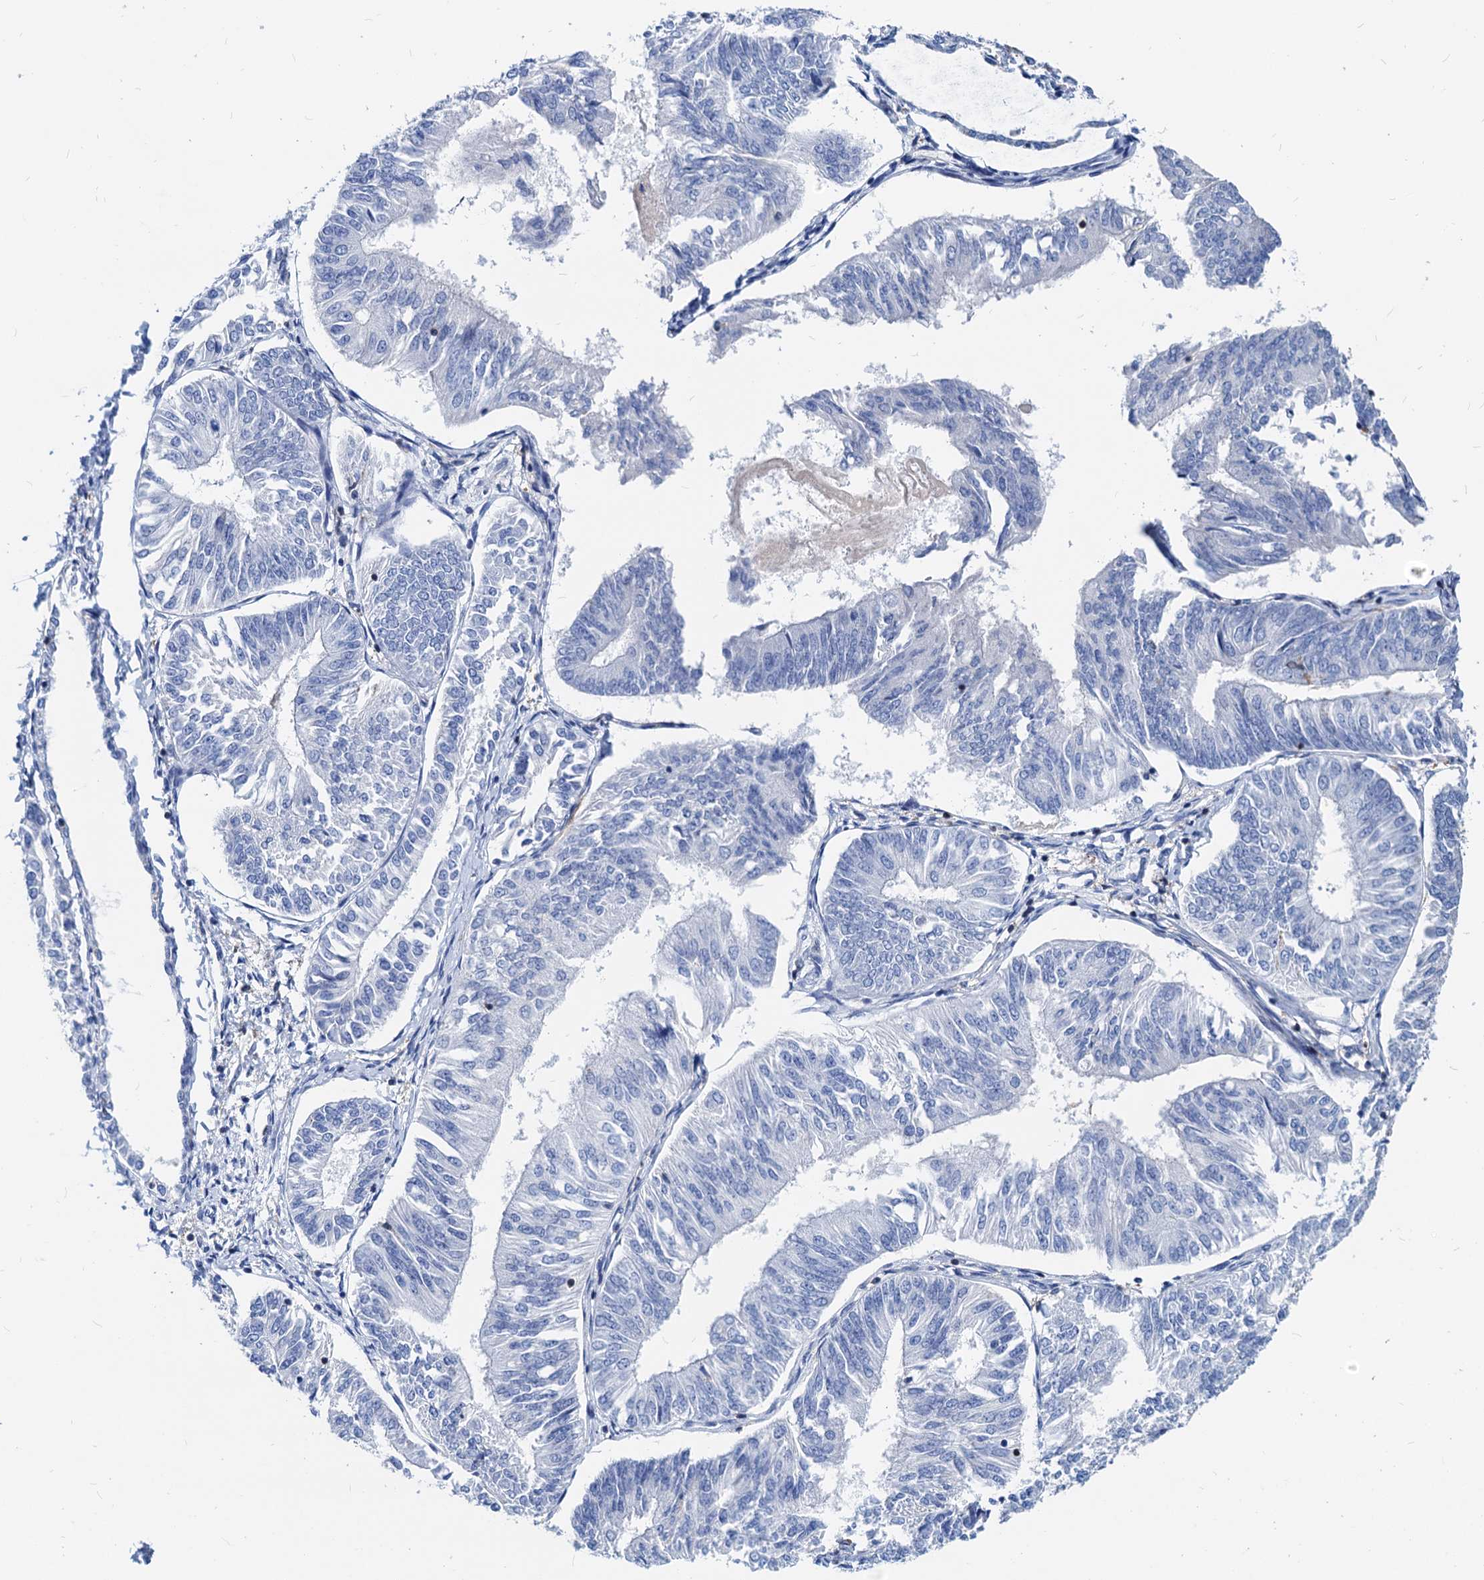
{"staining": {"intensity": "negative", "quantity": "none", "location": "none"}, "tissue": "endometrial cancer", "cell_type": "Tumor cells", "image_type": "cancer", "snomed": [{"axis": "morphology", "description": "Adenocarcinoma, NOS"}, {"axis": "topography", "description": "Endometrium"}], "caption": "Photomicrograph shows no protein expression in tumor cells of endometrial cancer tissue.", "gene": "LCP2", "patient": {"sex": "female", "age": 58}}